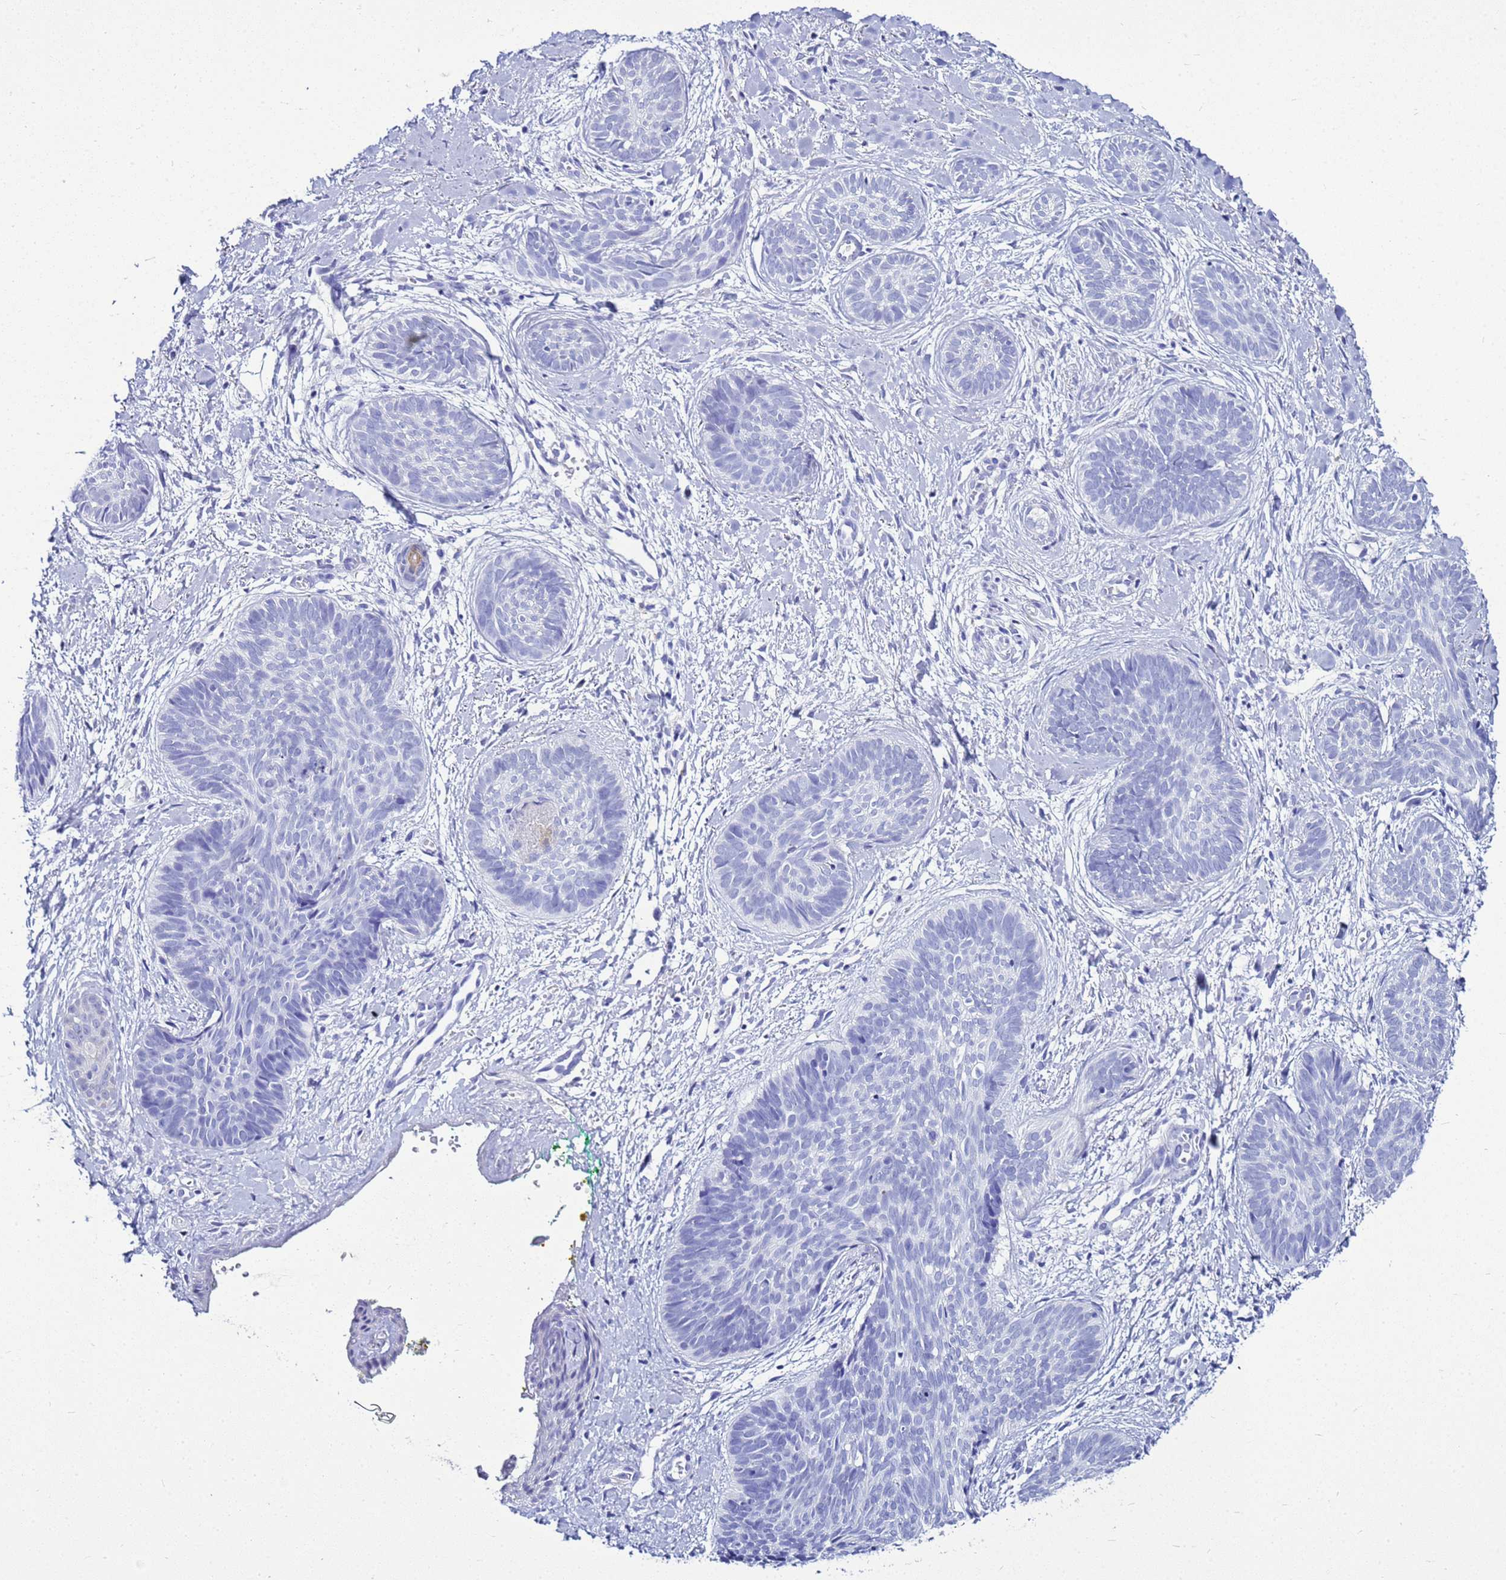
{"staining": {"intensity": "negative", "quantity": "none", "location": "none"}, "tissue": "skin cancer", "cell_type": "Tumor cells", "image_type": "cancer", "snomed": [{"axis": "morphology", "description": "Basal cell carcinoma"}, {"axis": "topography", "description": "Skin"}], "caption": "Immunohistochemistry micrograph of skin cancer stained for a protein (brown), which exhibits no positivity in tumor cells.", "gene": "CSTA", "patient": {"sex": "female", "age": 81}}